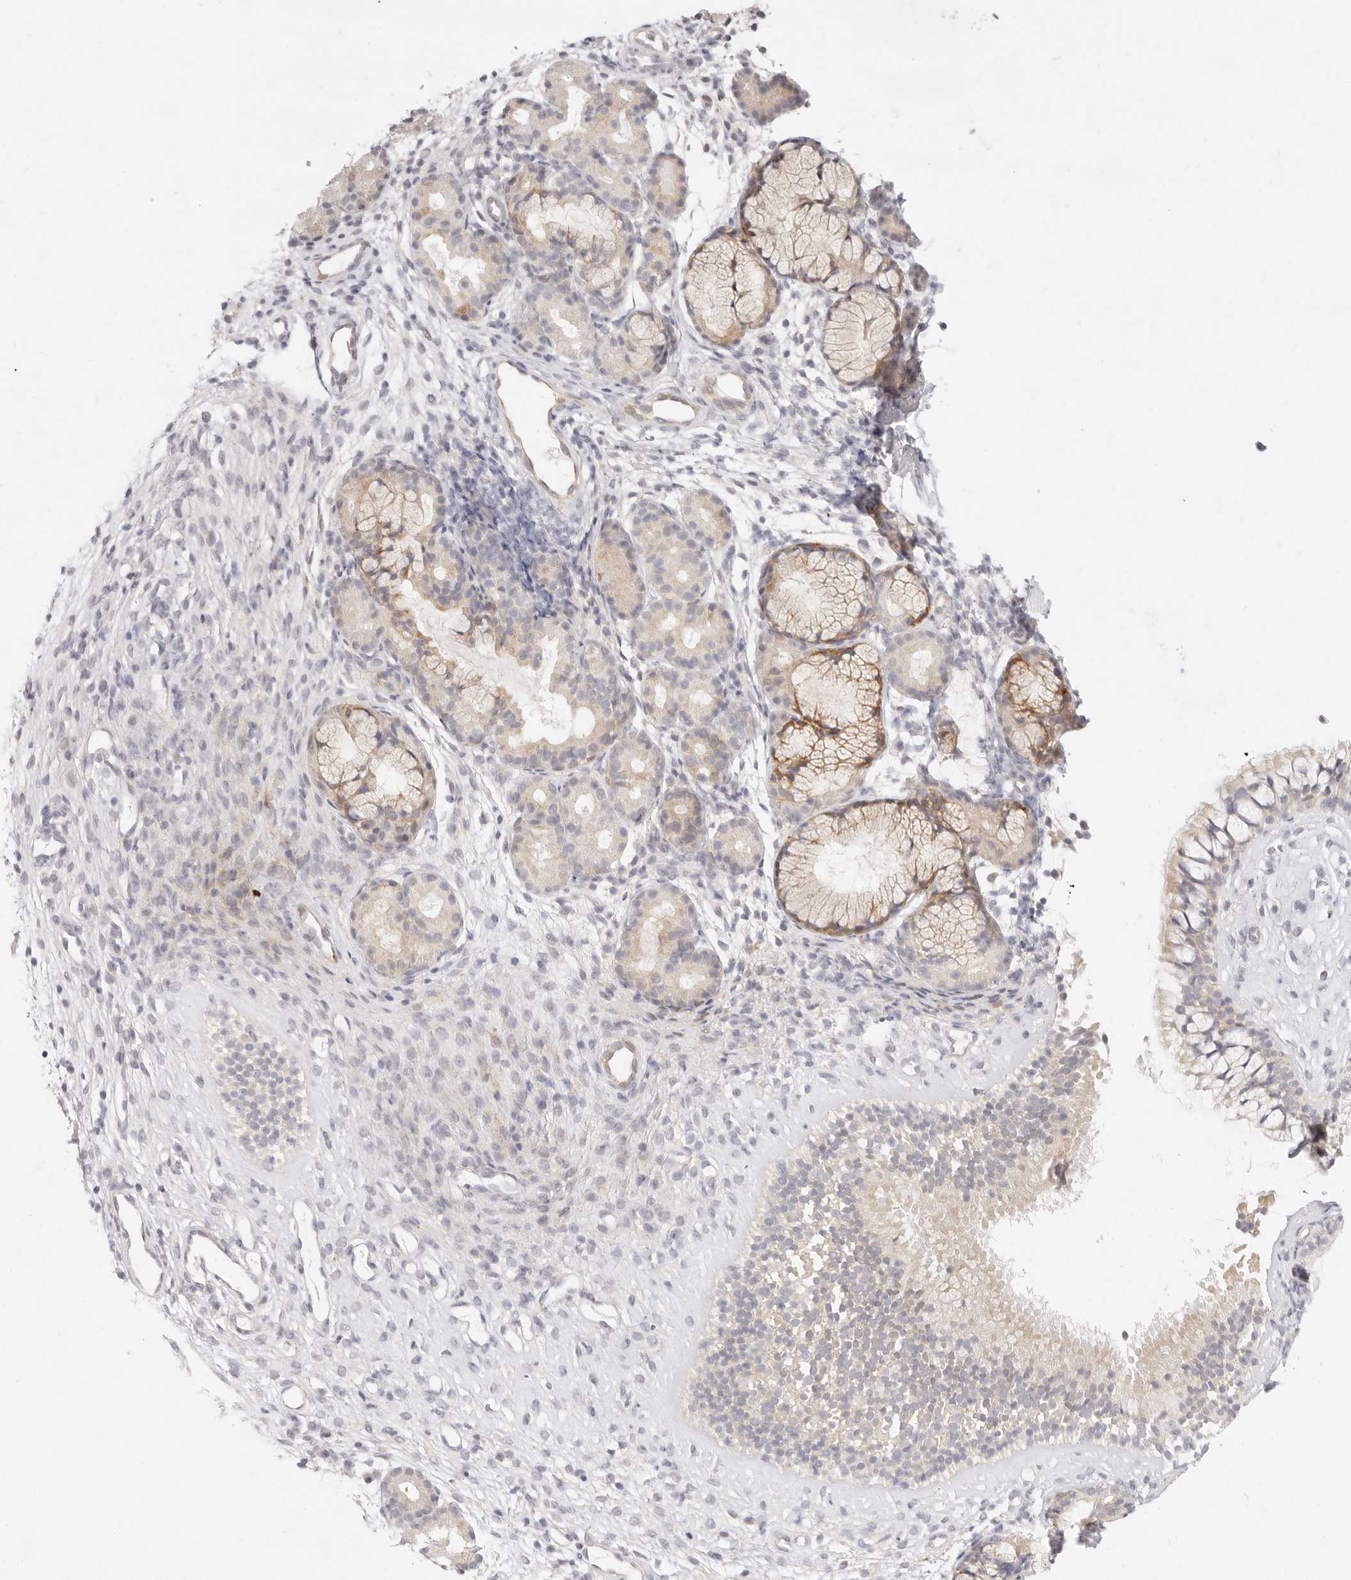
{"staining": {"intensity": "weak", "quantity": "<25%", "location": "cytoplasmic/membranous"}, "tissue": "nasopharynx", "cell_type": "Respiratory epithelial cells", "image_type": "normal", "snomed": [{"axis": "morphology", "description": "Normal tissue, NOS"}, {"axis": "morphology", "description": "Inflammation, NOS"}, {"axis": "topography", "description": "Nasopharynx"}], "caption": "IHC image of normal nasopharynx stained for a protein (brown), which displays no expression in respiratory epithelial cells. The staining was performed using DAB to visualize the protein expression in brown, while the nuclei were stained in blue with hematoxylin (Magnification: 20x).", "gene": "GPR156", "patient": {"sex": "female", "age": 19}}